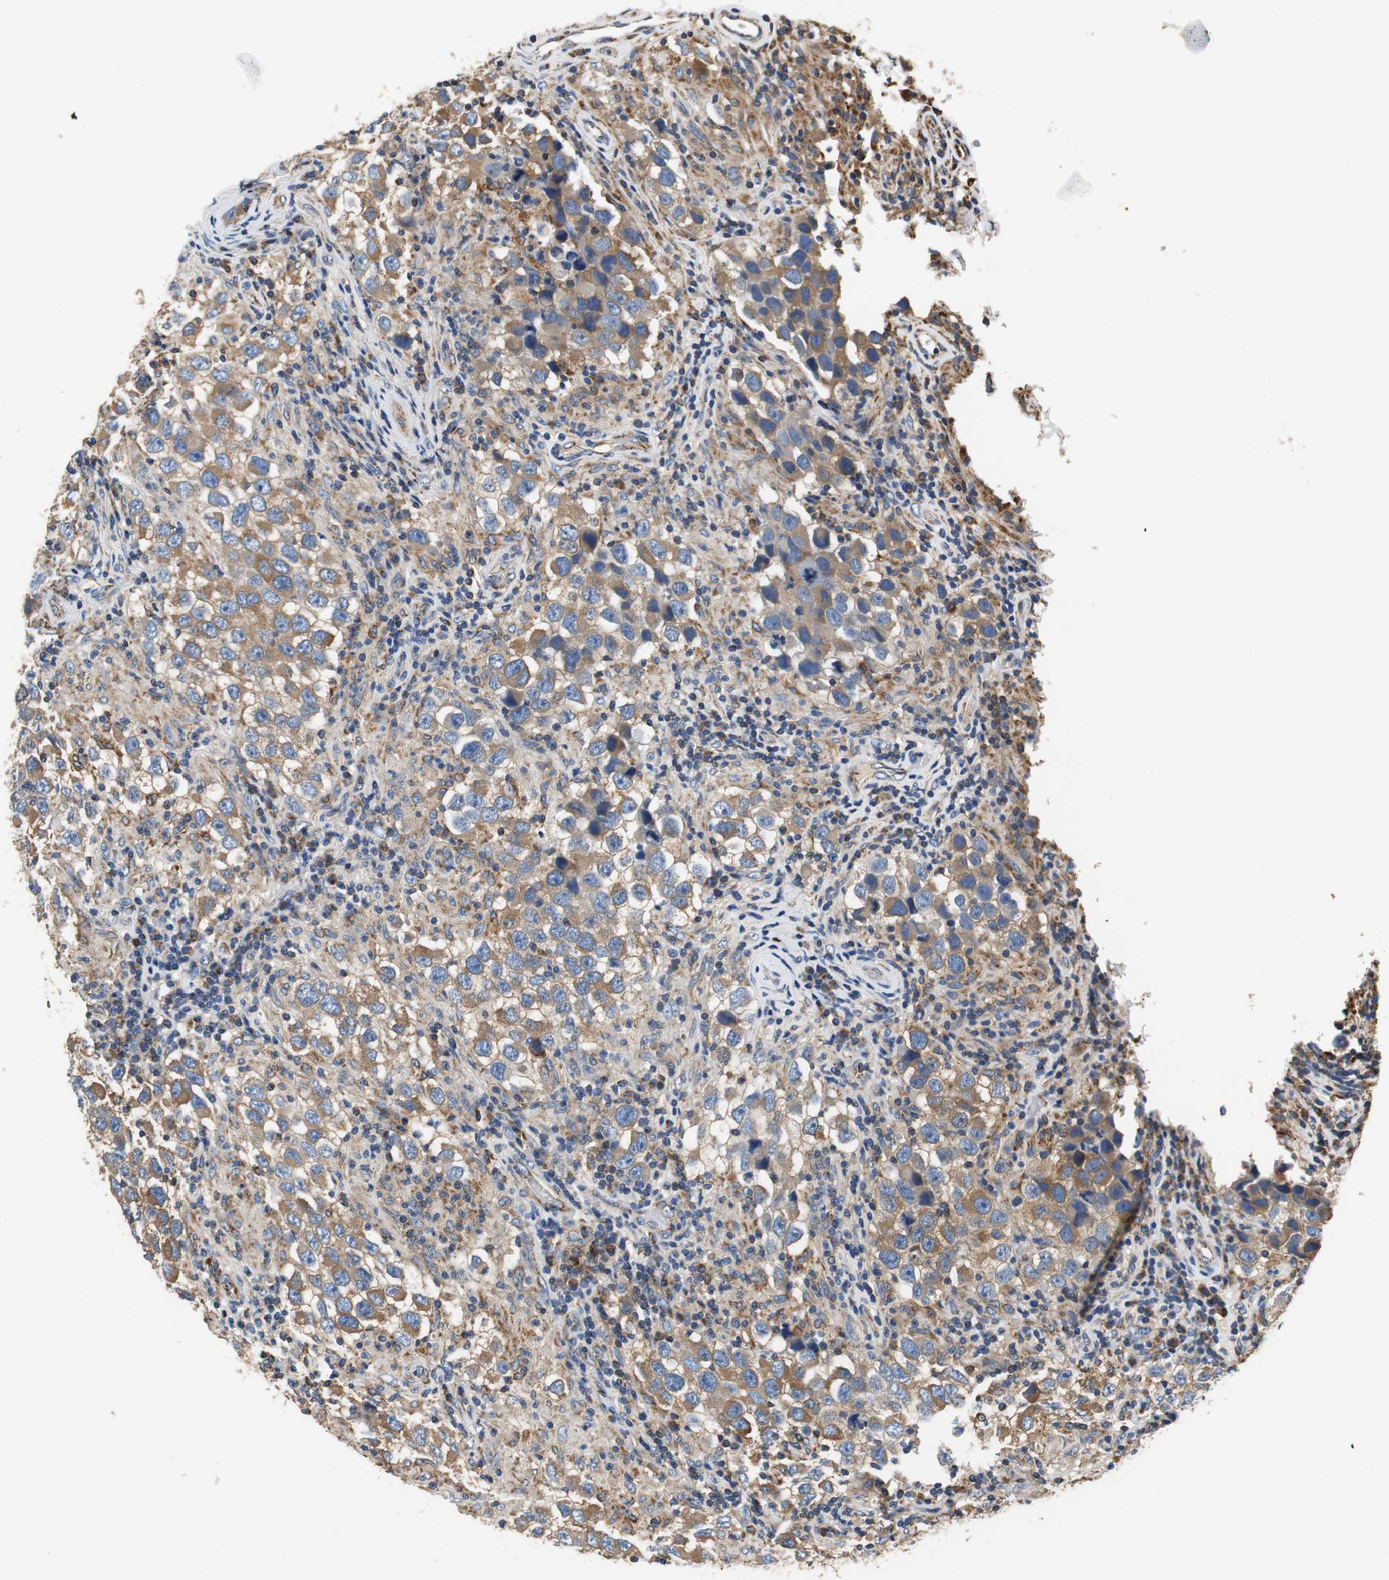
{"staining": {"intensity": "moderate", "quantity": ">75%", "location": "cytoplasmic/membranous"}, "tissue": "testis cancer", "cell_type": "Tumor cells", "image_type": "cancer", "snomed": [{"axis": "morphology", "description": "Carcinoma, Embryonal, NOS"}, {"axis": "topography", "description": "Testis"}], "caption": "This is an image of immunohistochemistry staining of testis embryonal carcinoma, which shows moderate positivity in the cytoplasmic/membranous of tumor cells.", "gene": "GSTK1", "patient": {"sex": "male", "age": 21}}